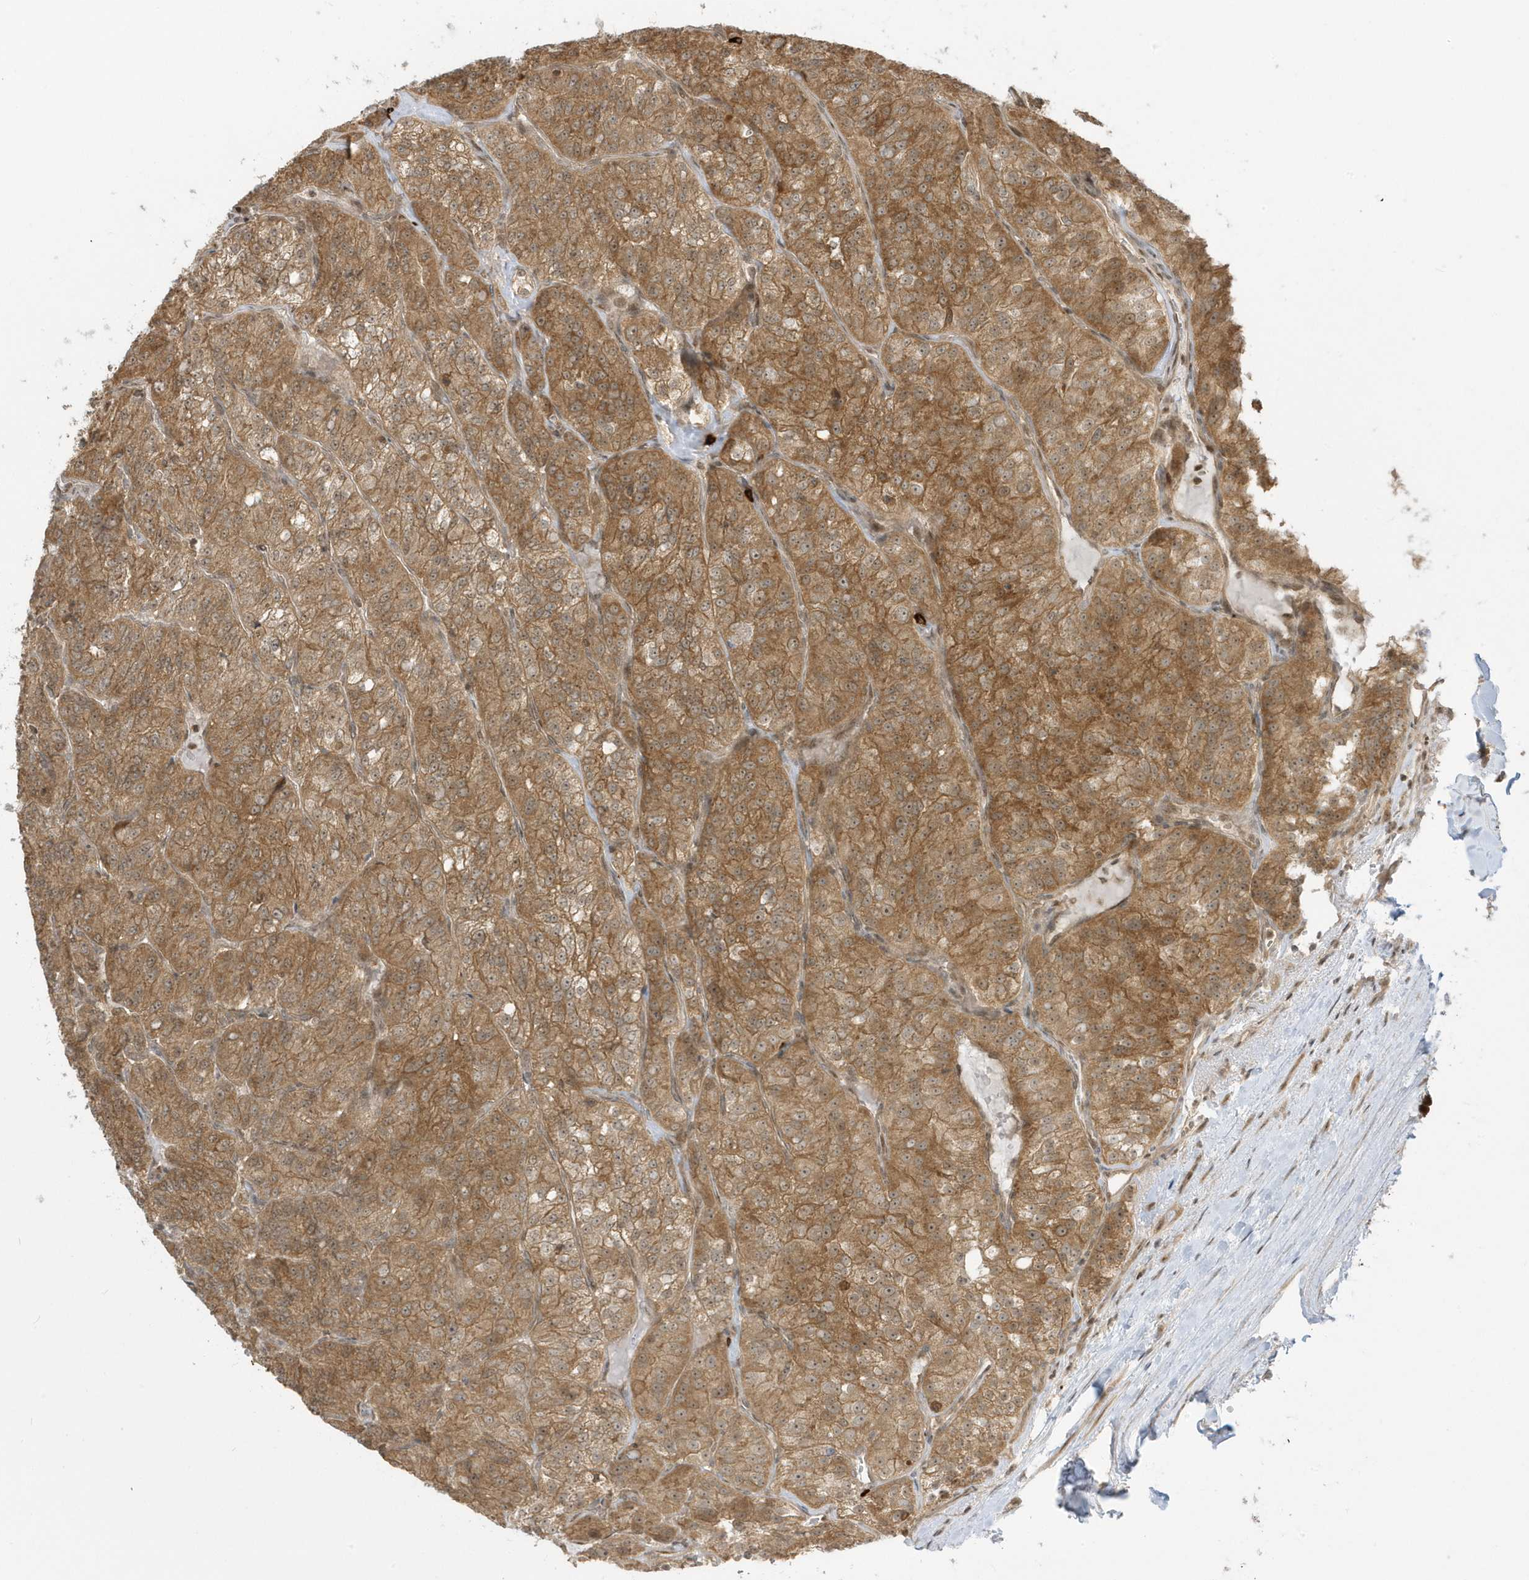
{"staining": {"intensity": "moderate", "quantity": ">75%", "location": "cytoplasmic/membranous,nuclear"}, "tissue": "renal cancer", "cell_type": "Tumor cells", "image_type": "cancer", "snomed": [{"axis": "morphology", "description": "Adenocarcinoma, NOS"}, {"axis": "topography", "description": "Kidney"}], "caption": "DAB (3,3'-diaminobenzidine) immunohistochemical staining of renal cancer exhibits moderate cytoplasmic/membranous and nuclear protein staining in approximately >75% of tumor cells.", "gene": "PPP1R7", "patient": {"sex": "female", "age": 63}}